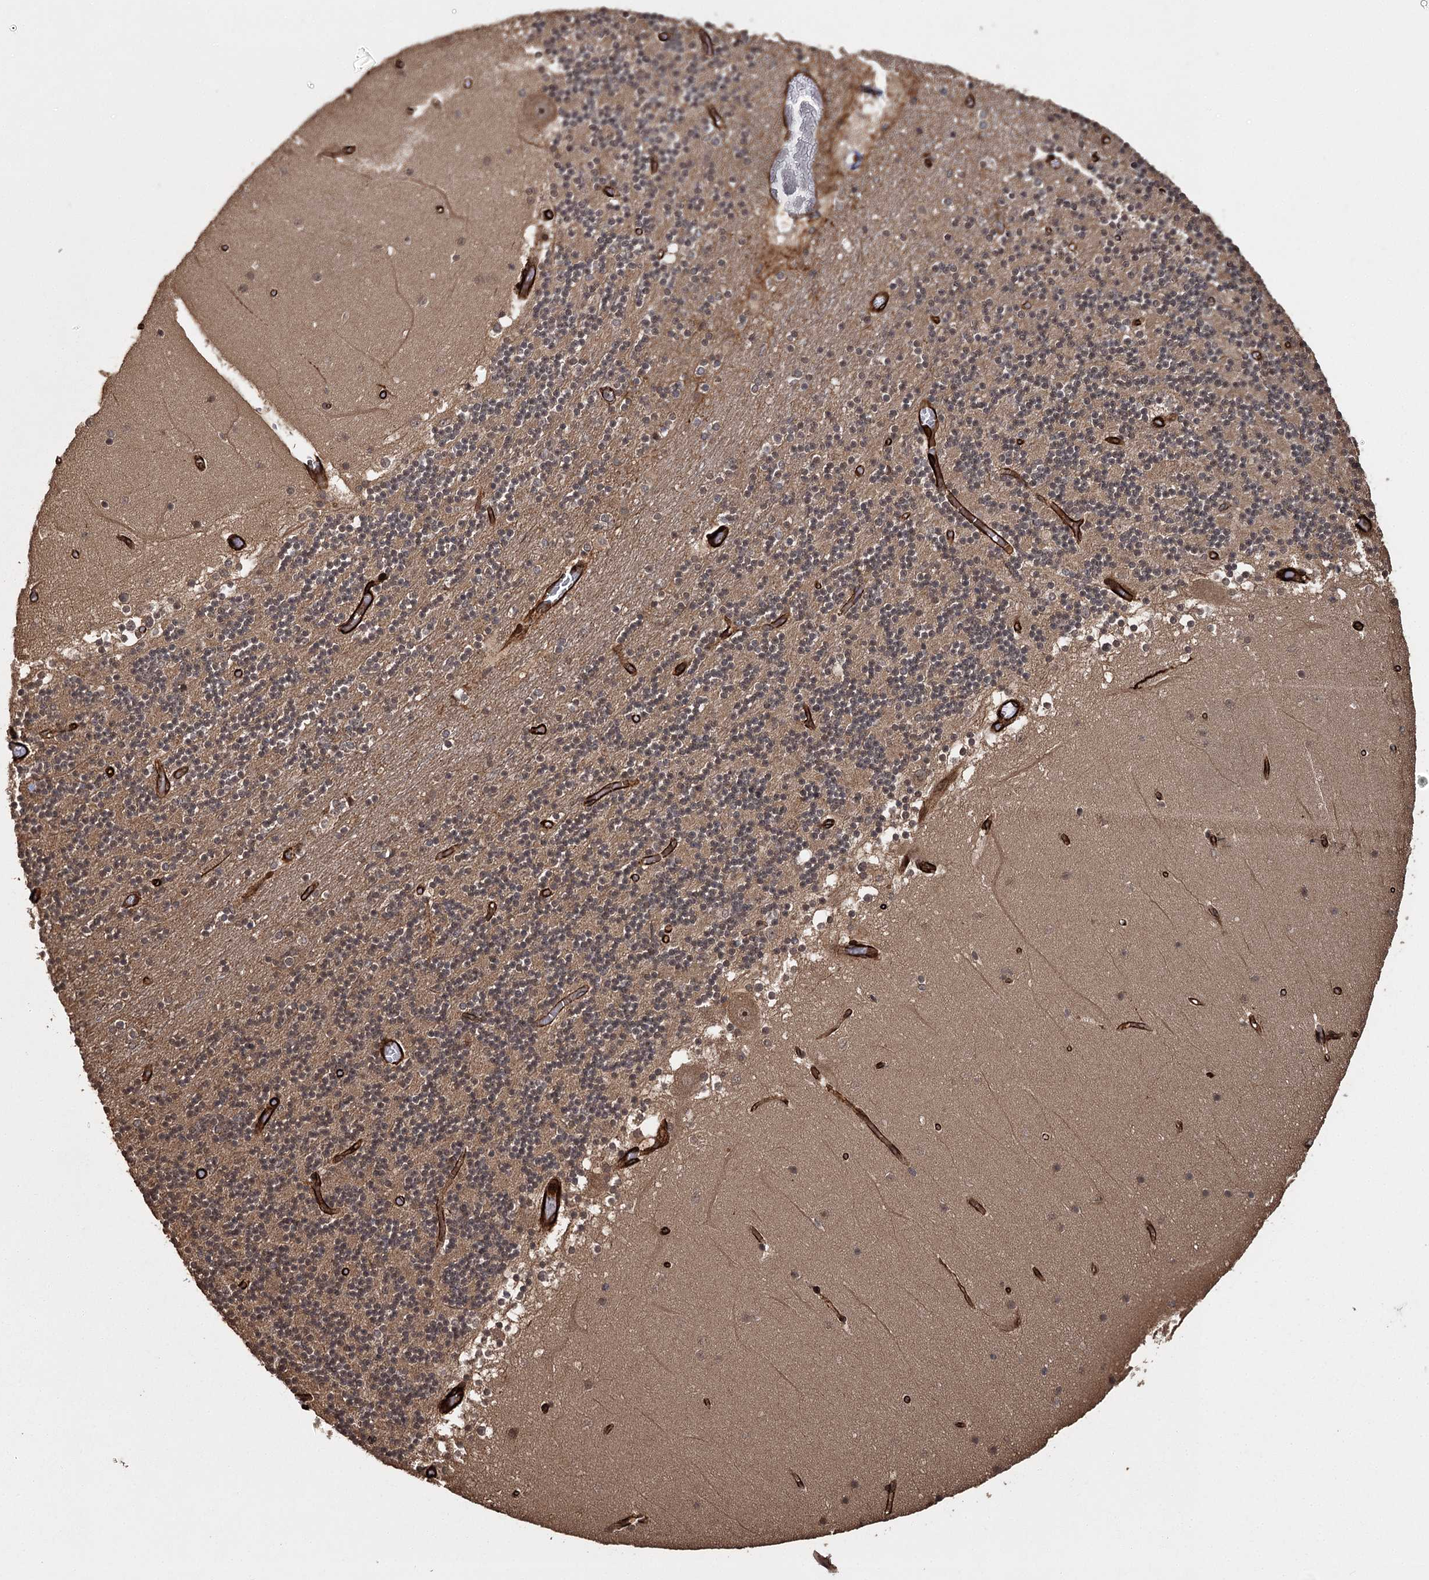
{"staining": {"intensity": "moderate", "quantity": ">75%", "location": "cytoplasmic/membranous"}, "tissue": "cerebellum", "cell_type": "Cells in granular layer", "image_type": "normal", "snomed": [{"axis": "morphology", "description": "Normal tissue, NOS"}, {"axis": "topography", "description": "Cerebellum"}], "caption": "Moderate cytoplasmic/membranous staining is seen in about >75% of cells in granular layer in normal cerebellum.", "gene": "RPAP3", "patient": {"sex": "female", "age": 28}}